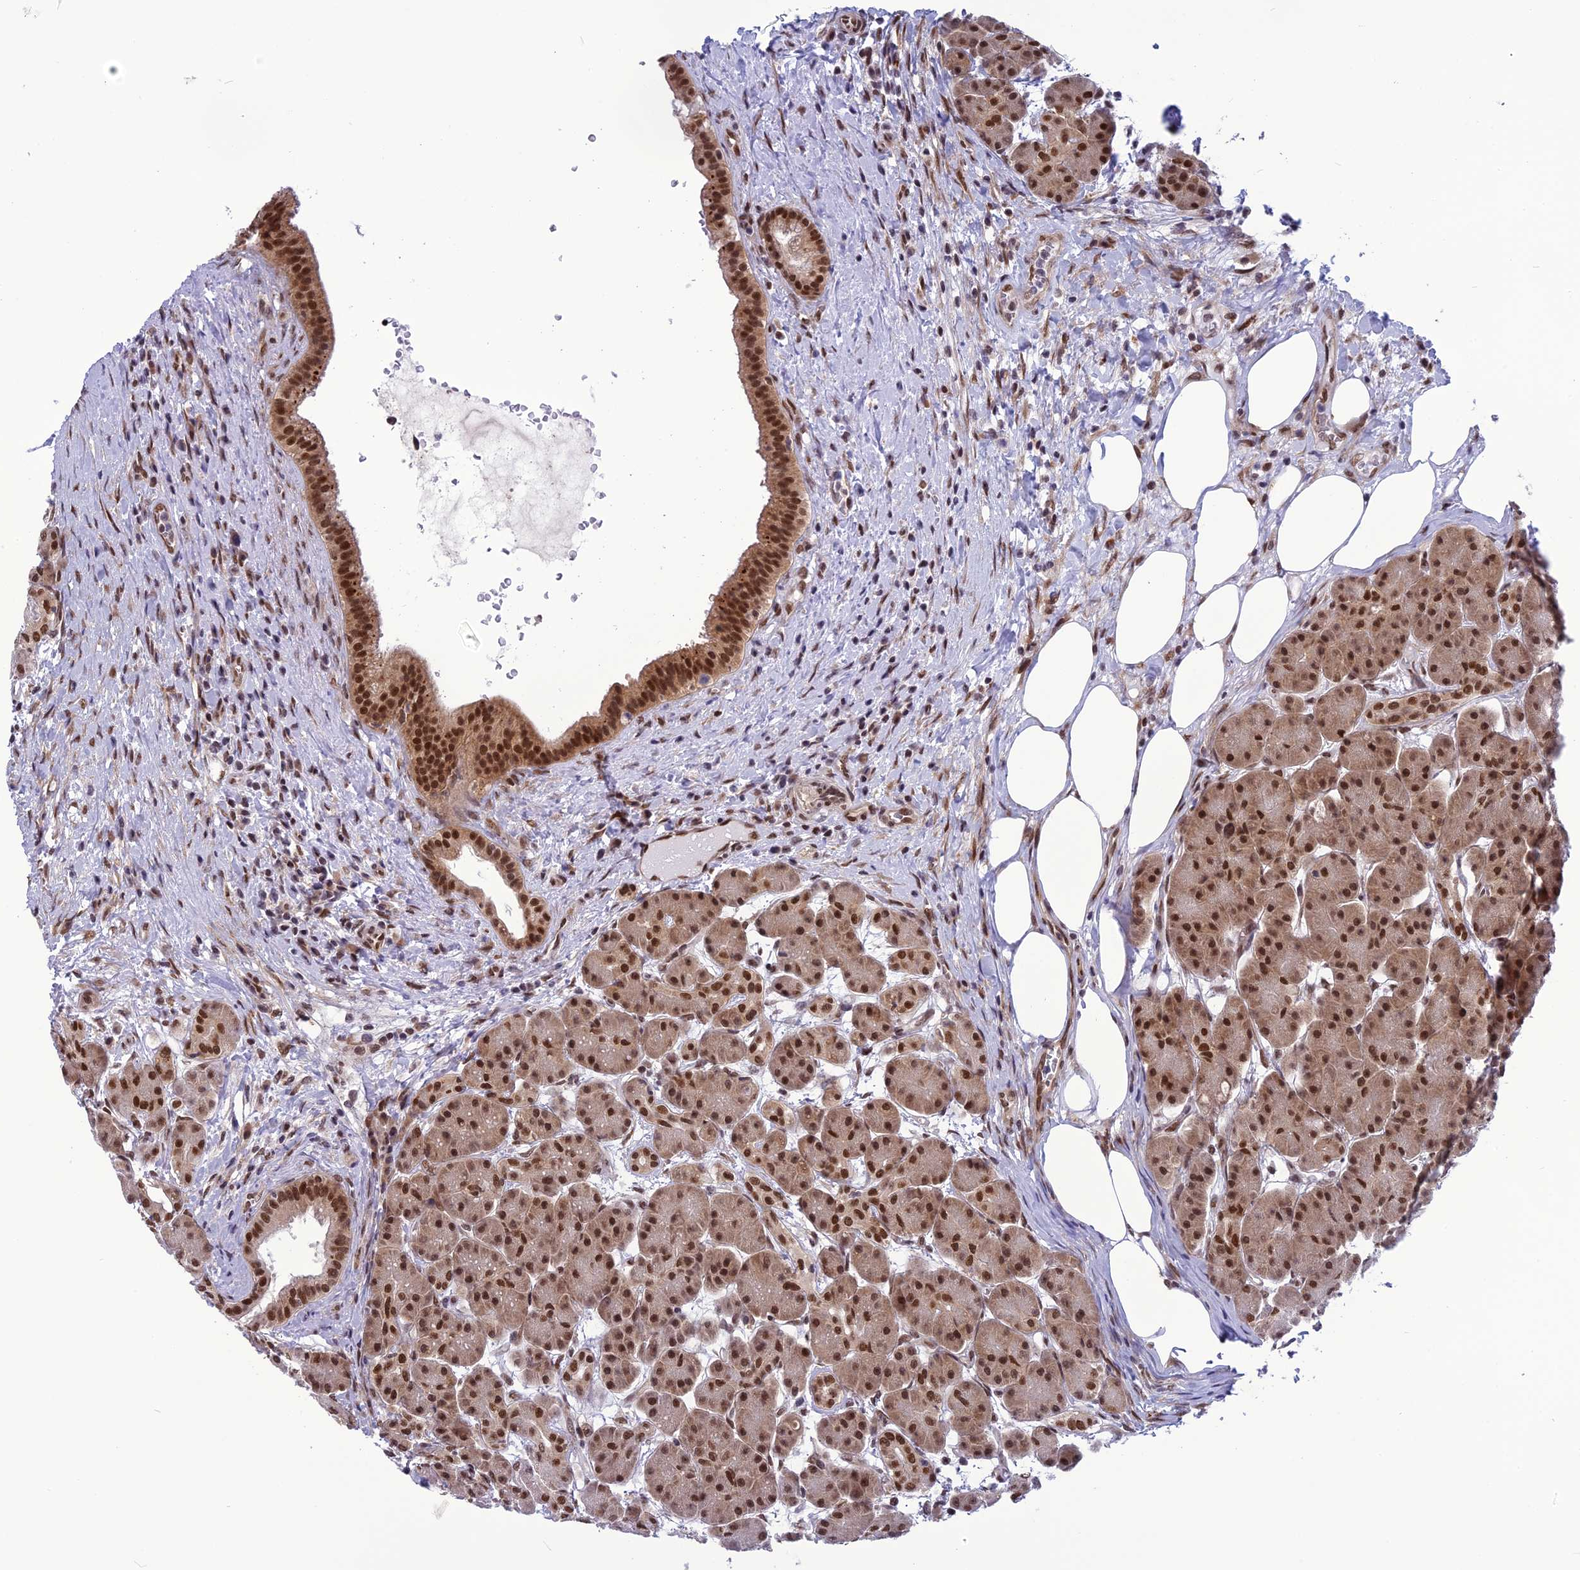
{"staining": {"intensity": "strong", "quantity": ">75%", "location": "cytoplasmic/membranous,nuclear"}, "tissue": "pancreas", "cell_type": "Exocrine glandular cells", "image_type": "normal", "snomed": [{"axis": "morphology", "description": "Normal tissue, NOS"}, {"axis": "topography", "description": "Pancreas"}], "caption": "A brown stain highlights strong cytoplasmic/membranous,nuclear positivity of a protein in exocrine glandular cells of unremarkable human pancreas. The staining was performed using DAB (3,3'-diaminobenzidine), with brown indicating positive protein expression. Nuclei are stained blue with hematoxylin.", "gene": "RTRAF", "patient": {"sex": "male", "age": 63}}